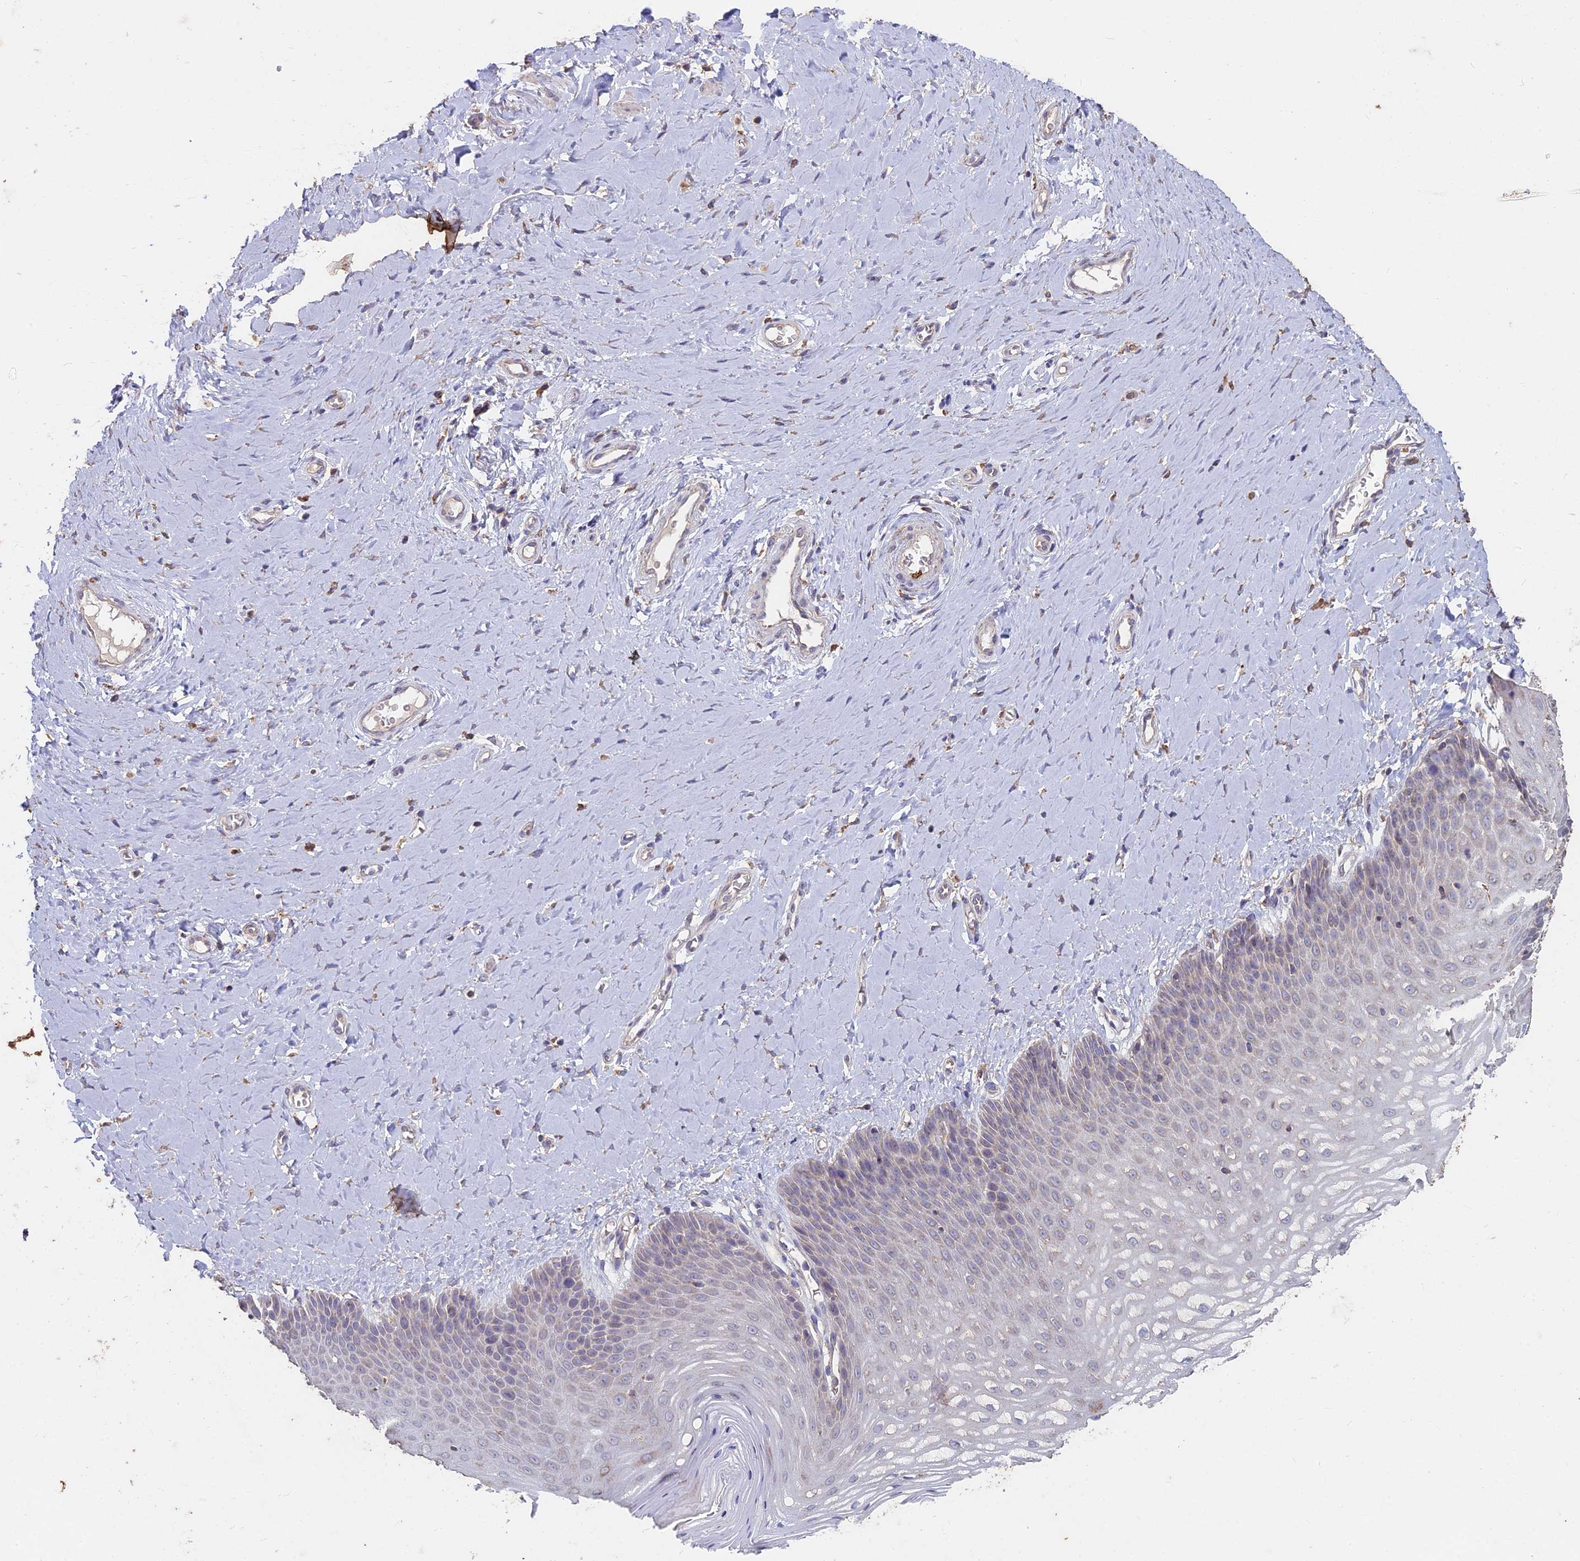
{"staining": {"intensity": "weak", "quantity": "<25%", "location": "cytoplasmic/membranous"}, "tissue": "vagina", "cell_type": "Squamous epithelial cells", "image_type": "normal", "snomed": [{"axis": "morphology", "description": "Normal tissue, NOS"}, {"axis": "topography", "description": "Vagina"}], "caption": "An immunohistochemistry micrograph of benign vagina is shown. There is no staining in squamous epithelial cells of vagina. (Stains: DAB (3,3'-diaminobenzidine) IHC with hematoxylin counter stain, Microscopy: brightfield microscopy at high magnification).", "gene": "CEMIP2", "patient": {"sex": "female", "age": 65}}